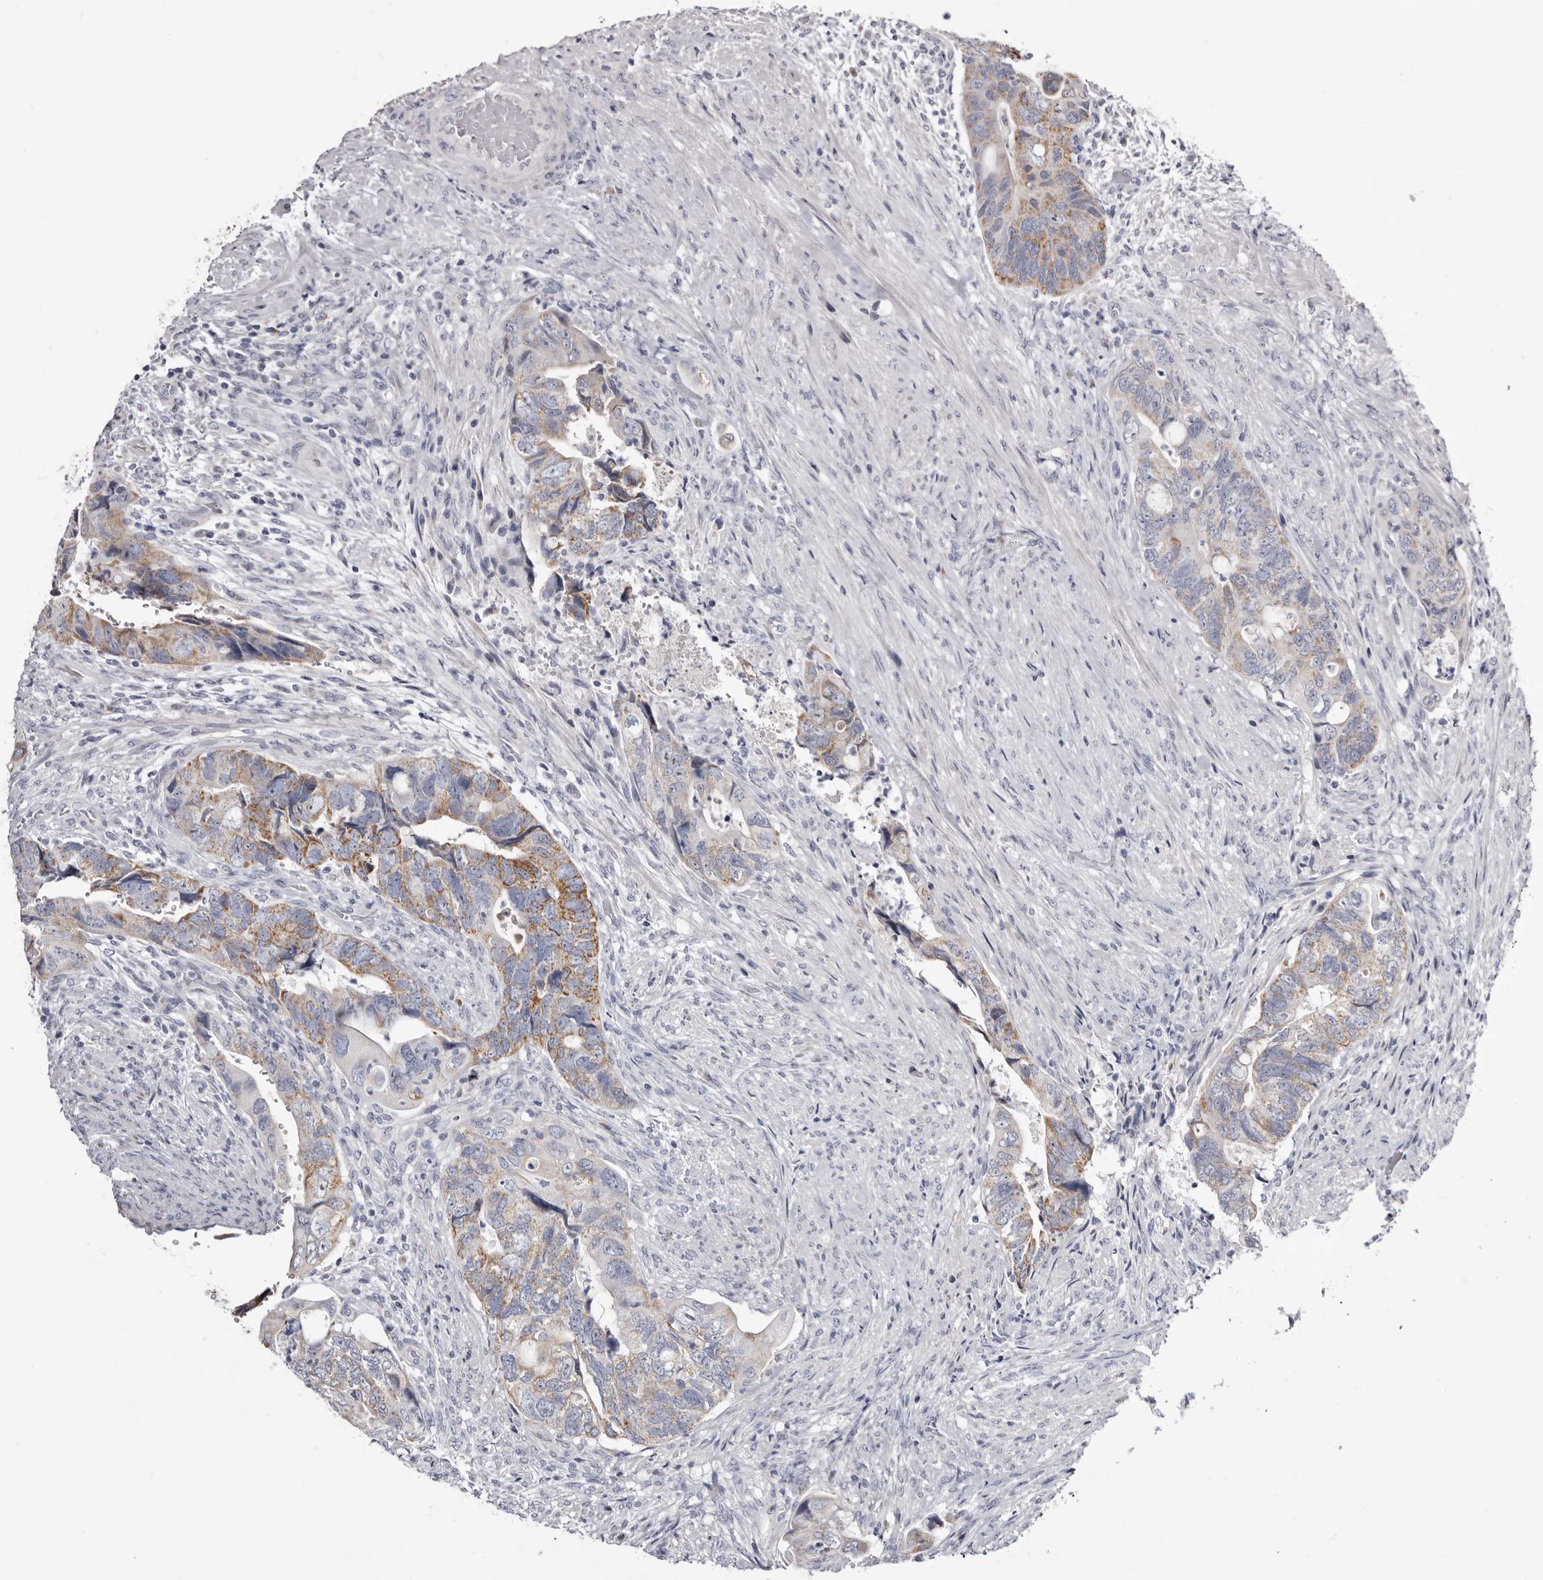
{"staining": {"intensity": "moderate", "quantity": "<25%", "location": "cytoplasmic/membranous"}, "tissue": "colorectal cancer", "cell_type": "Tumor cells", "image_type": "cancer", "snomed": [{"axis": "morphology", "description": "Adenocarcinoma, NOS"}, {"axis": "topography", "description": "Rectum"}], "caption": "Immunohistochemistry image of human adenocarcinoma (colorectal) stained for a protein (brown), which shows low levels of moderate cytoplasmic/membranous expression in about <25% of tumor cells.", "gene": "CASQ1", "patient": {"sex": "male", "age": 63}}